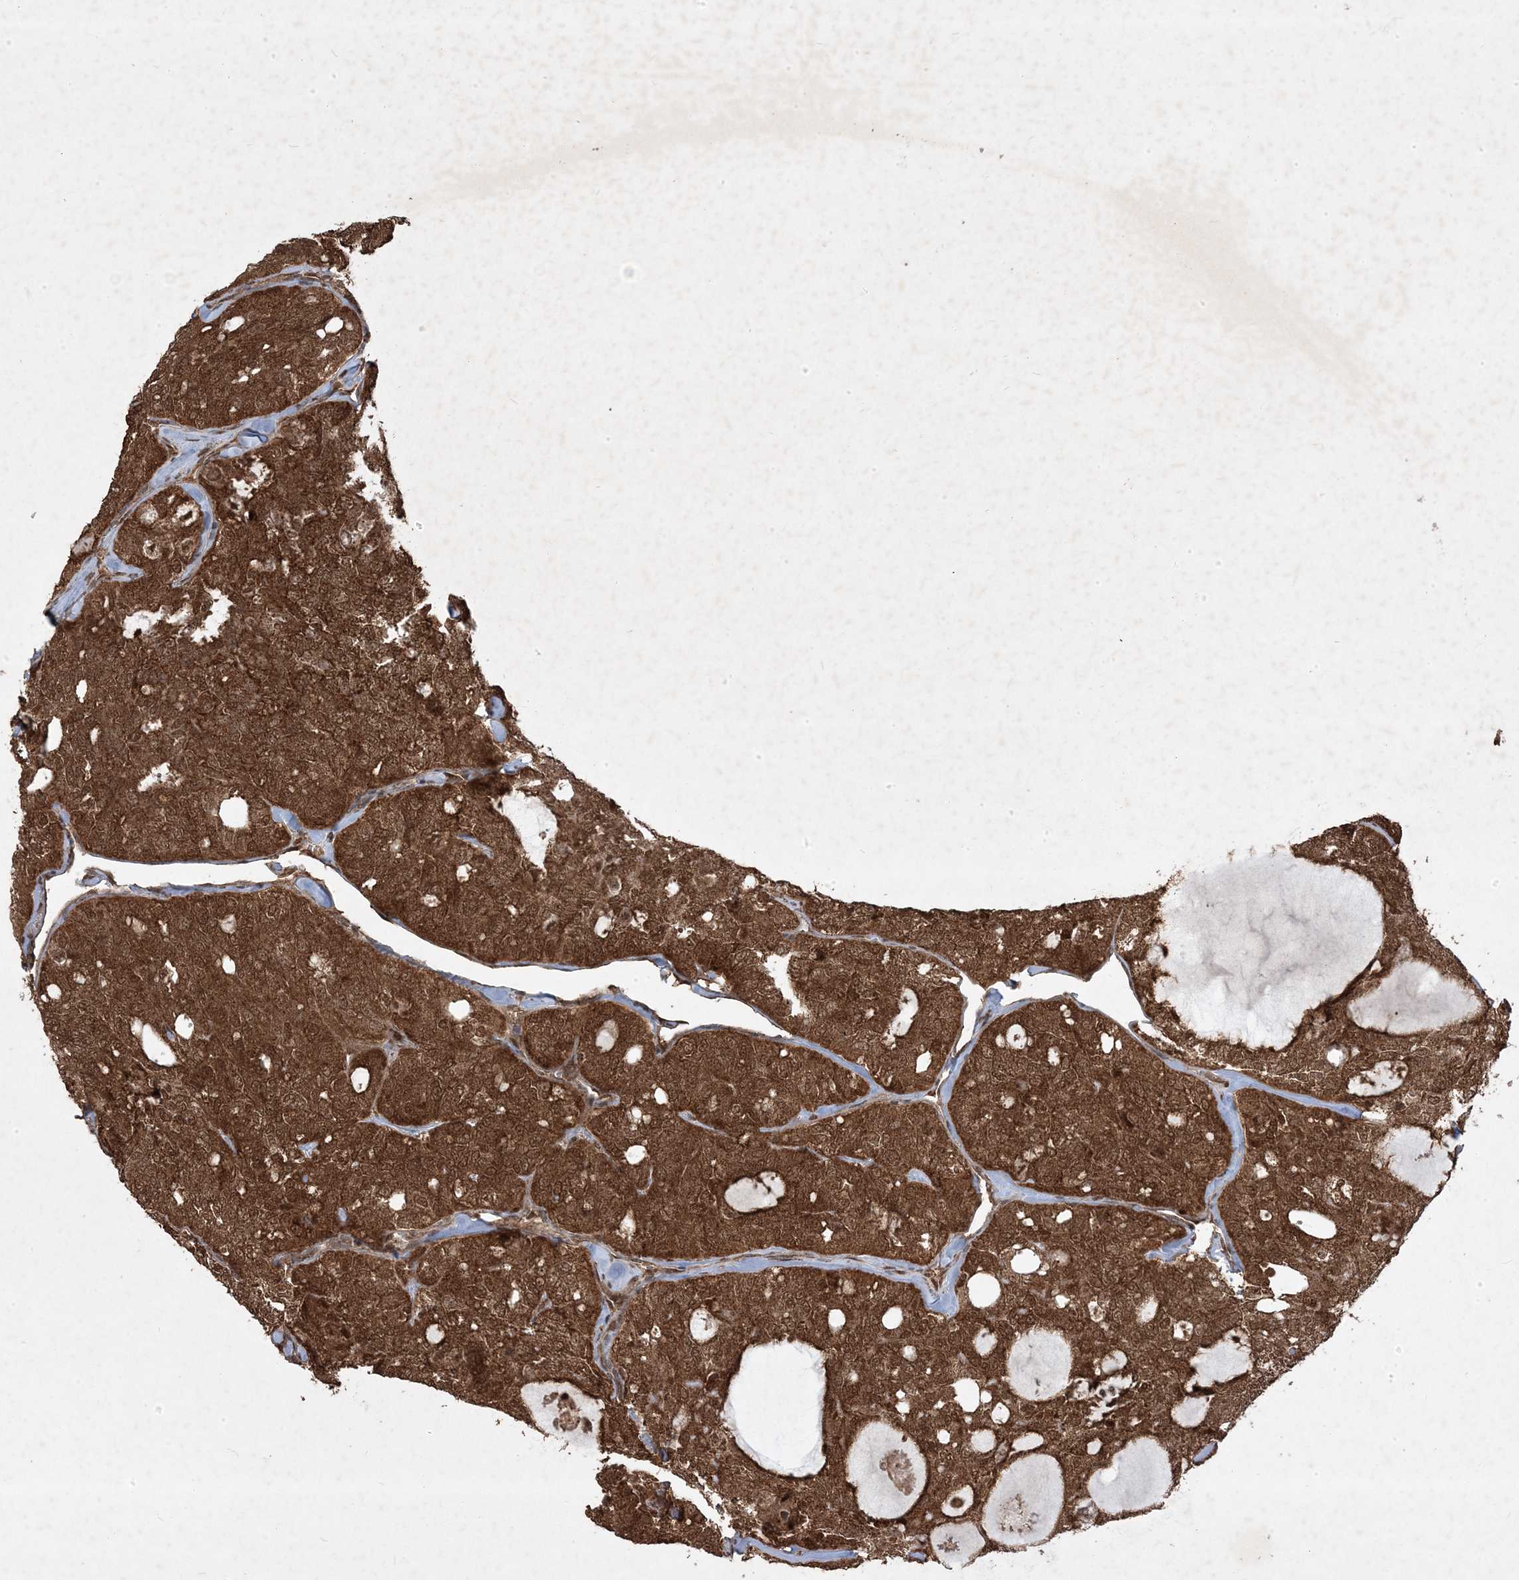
{"staining": {"intensity": "strong", "quantity": ">75%", "location": "cytoplasmic/membranous,nuclear"}, "tissue": "thyroid cancer", "cell_type": "Tumor cells", "image_type": "cancer", "snomed": [{"axis": "morphology", "description": "Follicular adenoma carcinoma, NOS"}, {"axis": "topography", "description": "Thyroid gland"}], "caption": "A brown stain highlights strong cytoplasmic/membranous and nuclear expression of a protein in follicular adenoma carcinoma (thyroid) tumor cells.", "gene": "PLEKHM2", "patient": {"sex": "male", "age": 75}}